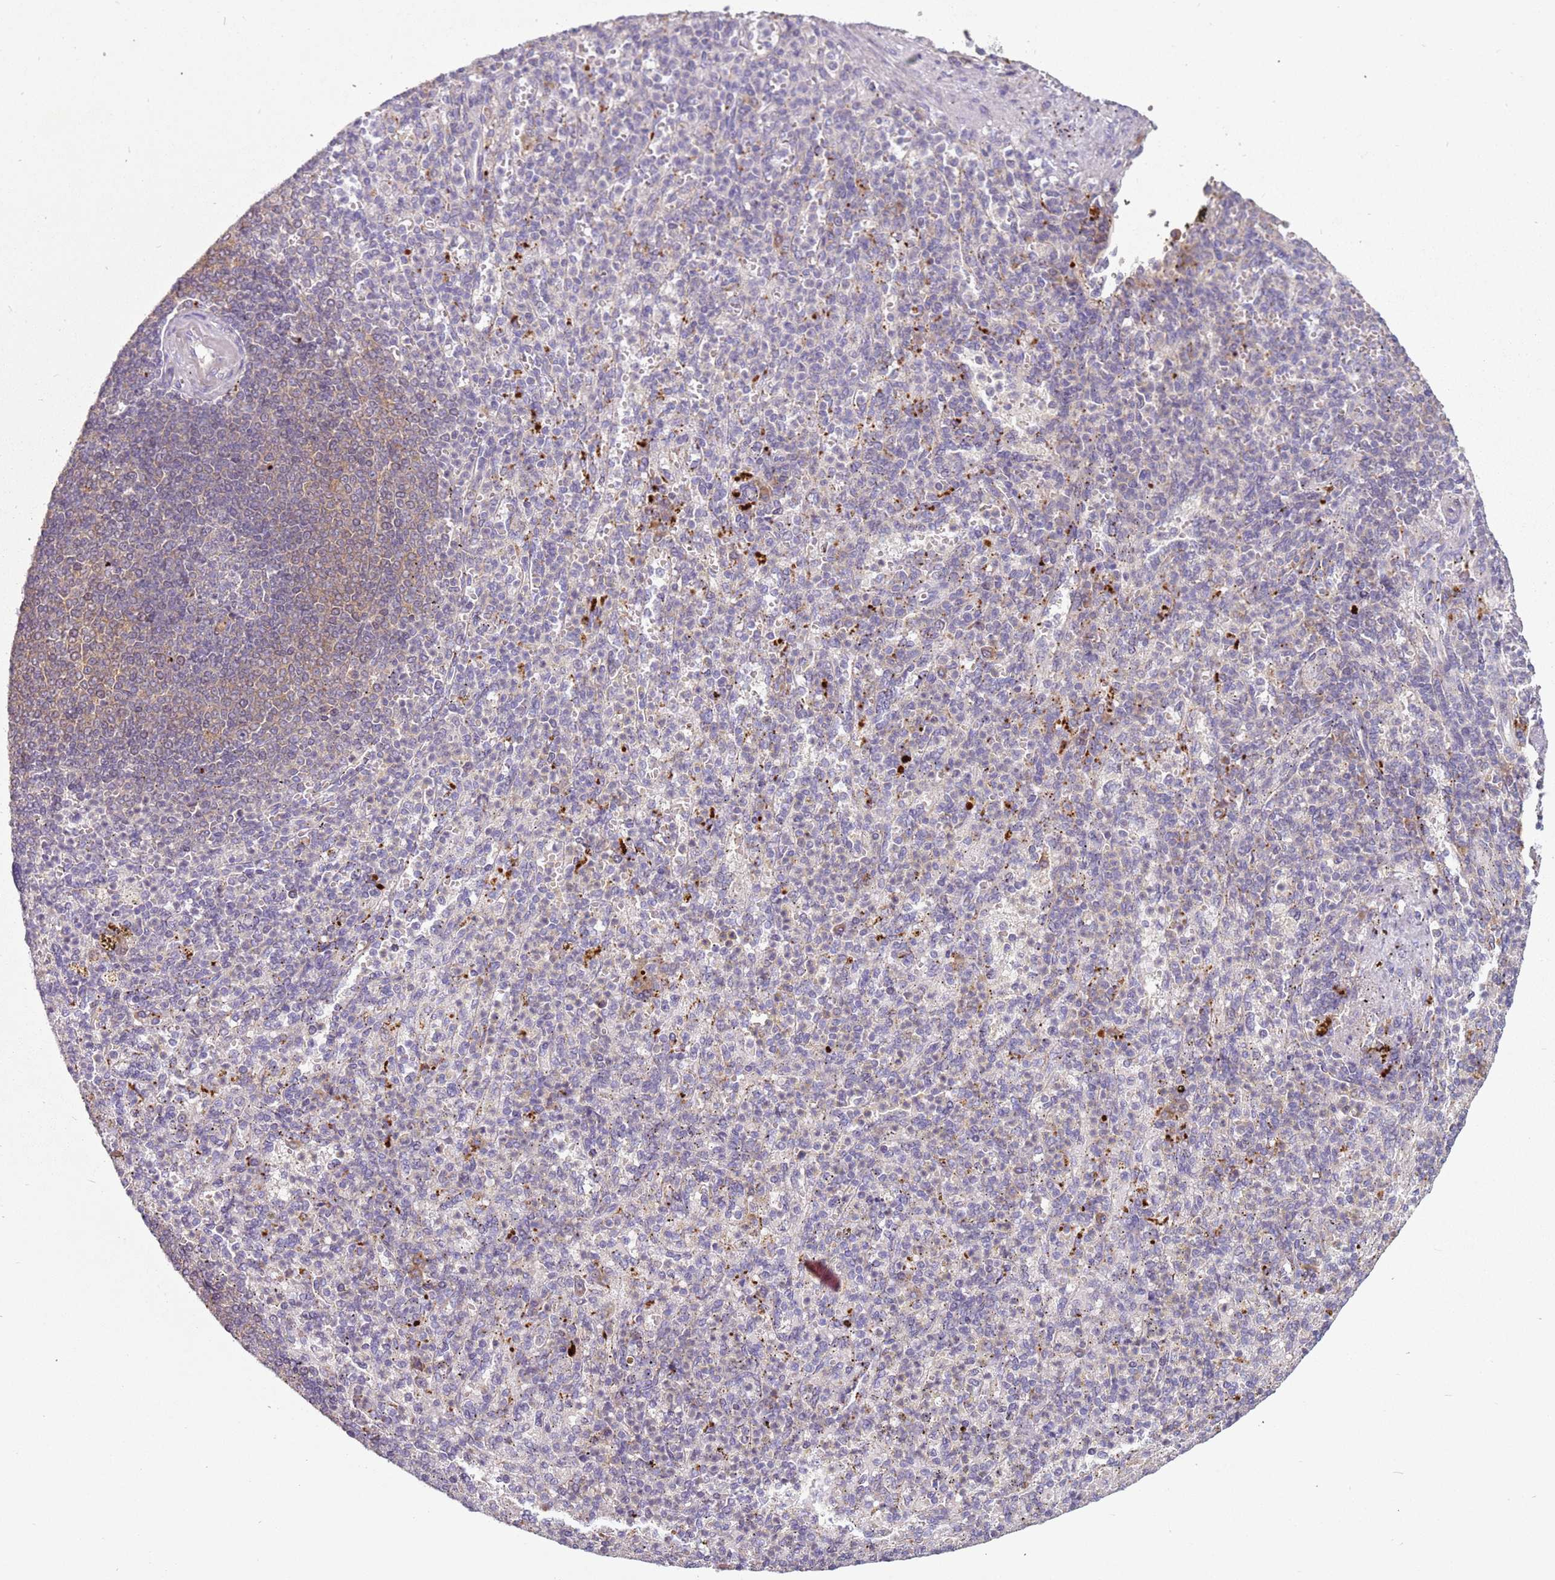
{"staining": {"intensity": "moderate", "quantity": "<25%", "location": "cytoplasmic/membranous"}, "tissue": "spleen", "cell_type": "Cells in red pulp", "image_type": "normal", "snomed": [{"axis": "morphology", "description": "Normal tissue, NOS"}, {"axis": "topography", "description": "Spleen"}], "caption": "IHC of unremarkable human spleen demonstrates low levels of moderate cytoplasmic/membranous positivity in about <25% of cells in red pulp.", "gene": "RPS28", "patient": {"sex": "female", "age": 74}}